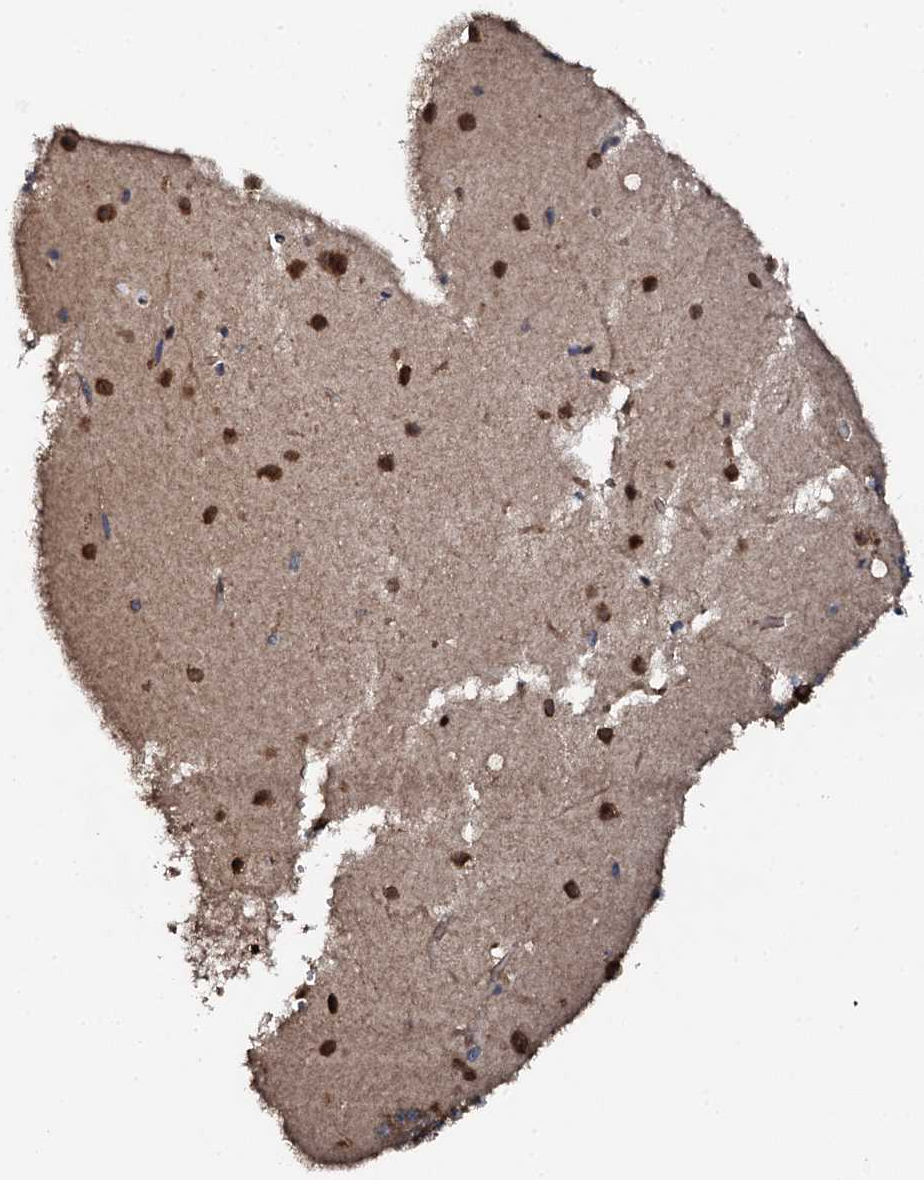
{"staining": {"intensity": "moderate", "quantity": "25%-75%", "location": "cytoplasmic/membranous"}, "tissue": "cerebellum", "cell_type": "Cells in granular layer", "image_type": "normal", "snomed": [{"axis": "morphology", "description": "Normal tissue, NOS"}, {"axis": "topography", "description": "Cerebellum"}], "caption": "Immunohistochemical staining of unremarkable human cerebellum displays medium levels of moderate cytoplasmic/membranous staining in approximately 25%-75% of cells in granular layer. The staining was performed using DAB (3,3'-diaminobenzidine), with brown indicating positive protein expression. Nuclei are stained blue with hematoxylin.", "gene": "FLYWCH1", "patient": {"sex": "male", "age": 54}}